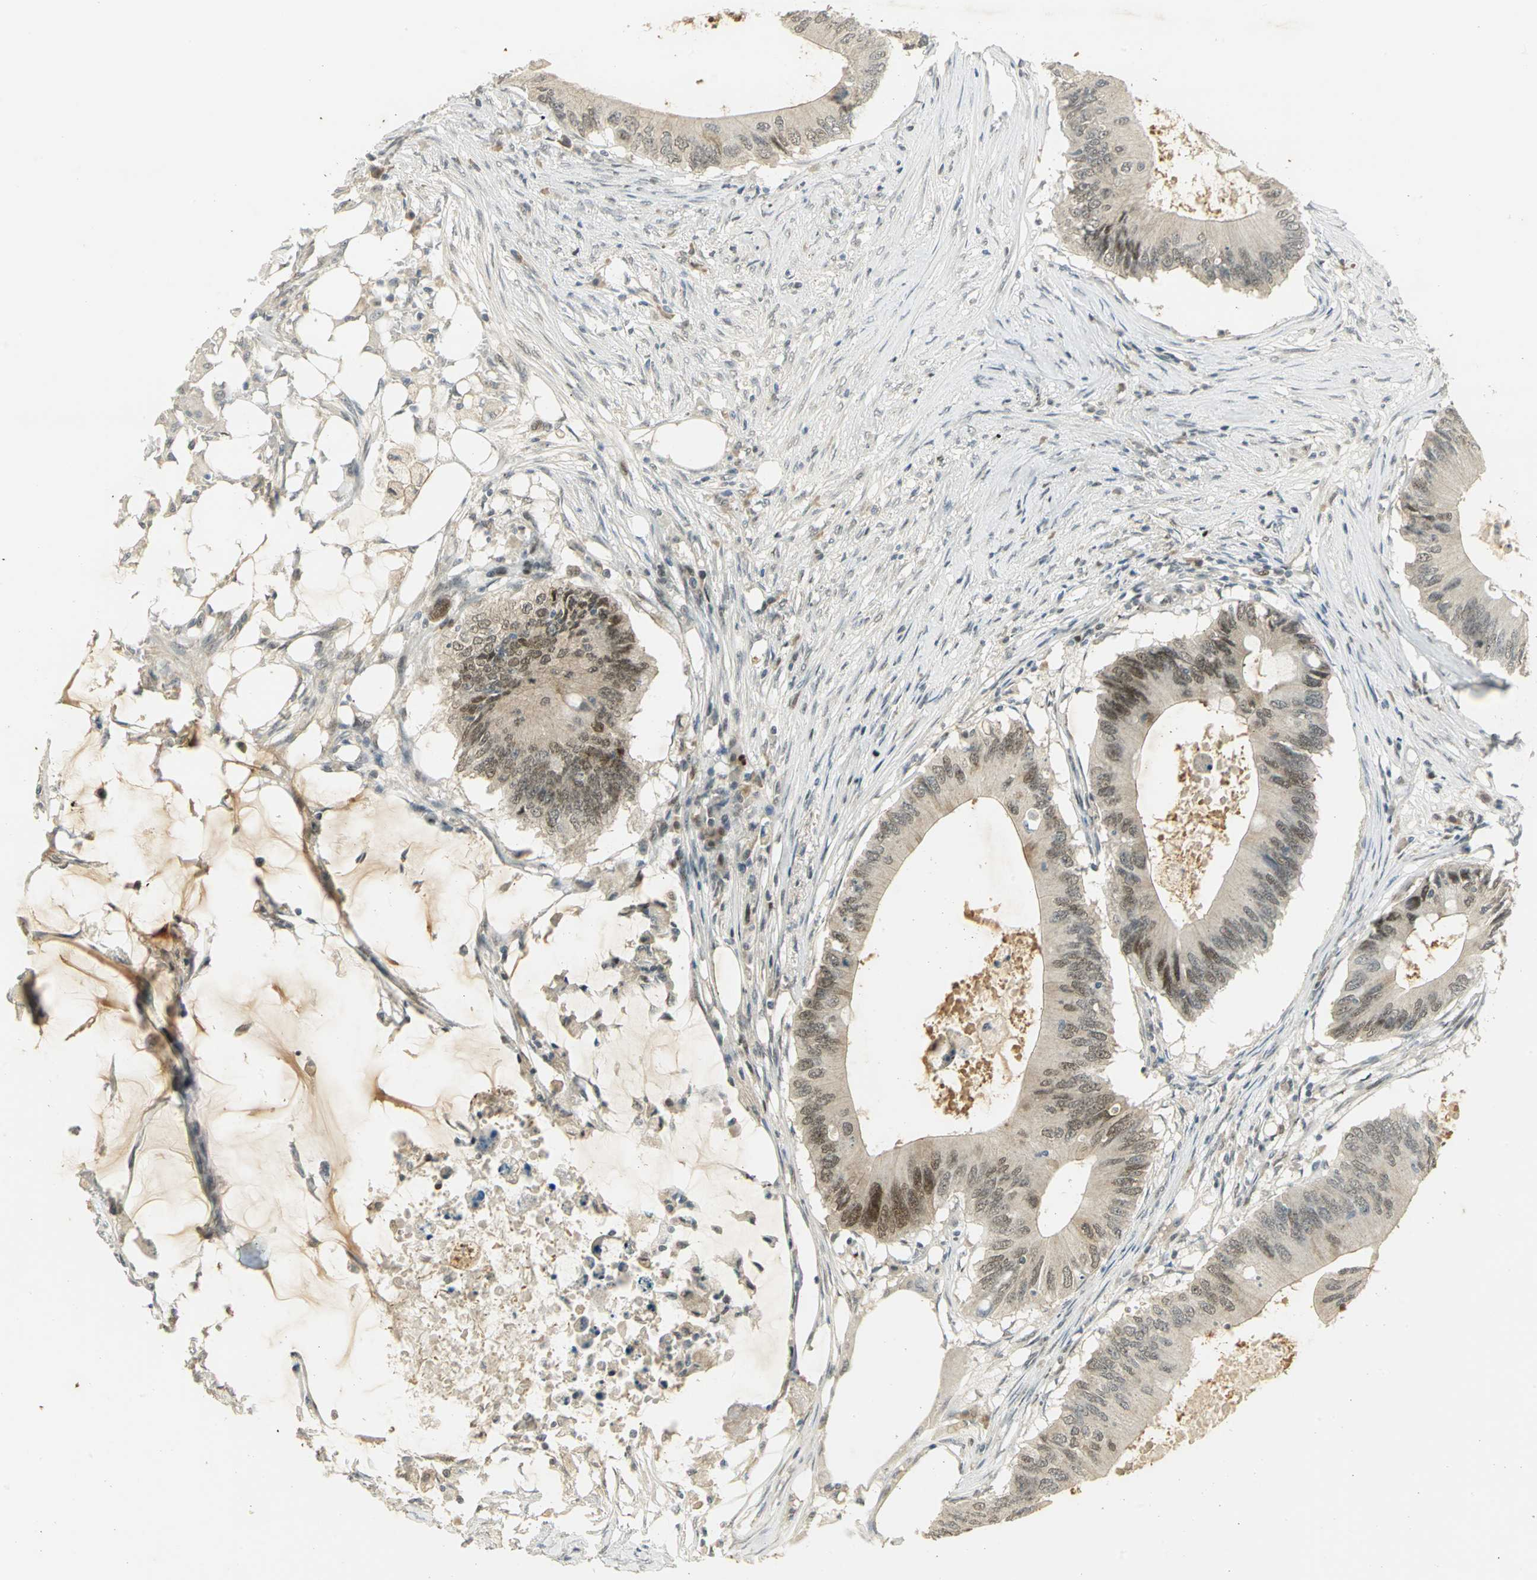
{"staining": {"intensity": "moderate", "quantity": "25%-75%", "location": "nuclear"}, "tissue": "colorectal cancer", "cell_type": "Tumor cells", "image_type": "cancer", "snomed": [{"axis": "morphology", "description": "Adenocarcinoma, NOS"}, {"axis": "topography", "description": "Colon"}], "caption": "About 25%-75% of tumor cells in human colorectal cancer show moderate nuclear protein expression as visualized by brown immunohistochemical staining.", "gene": "AK6", "patient": {"sex": "male", "age": 71}}